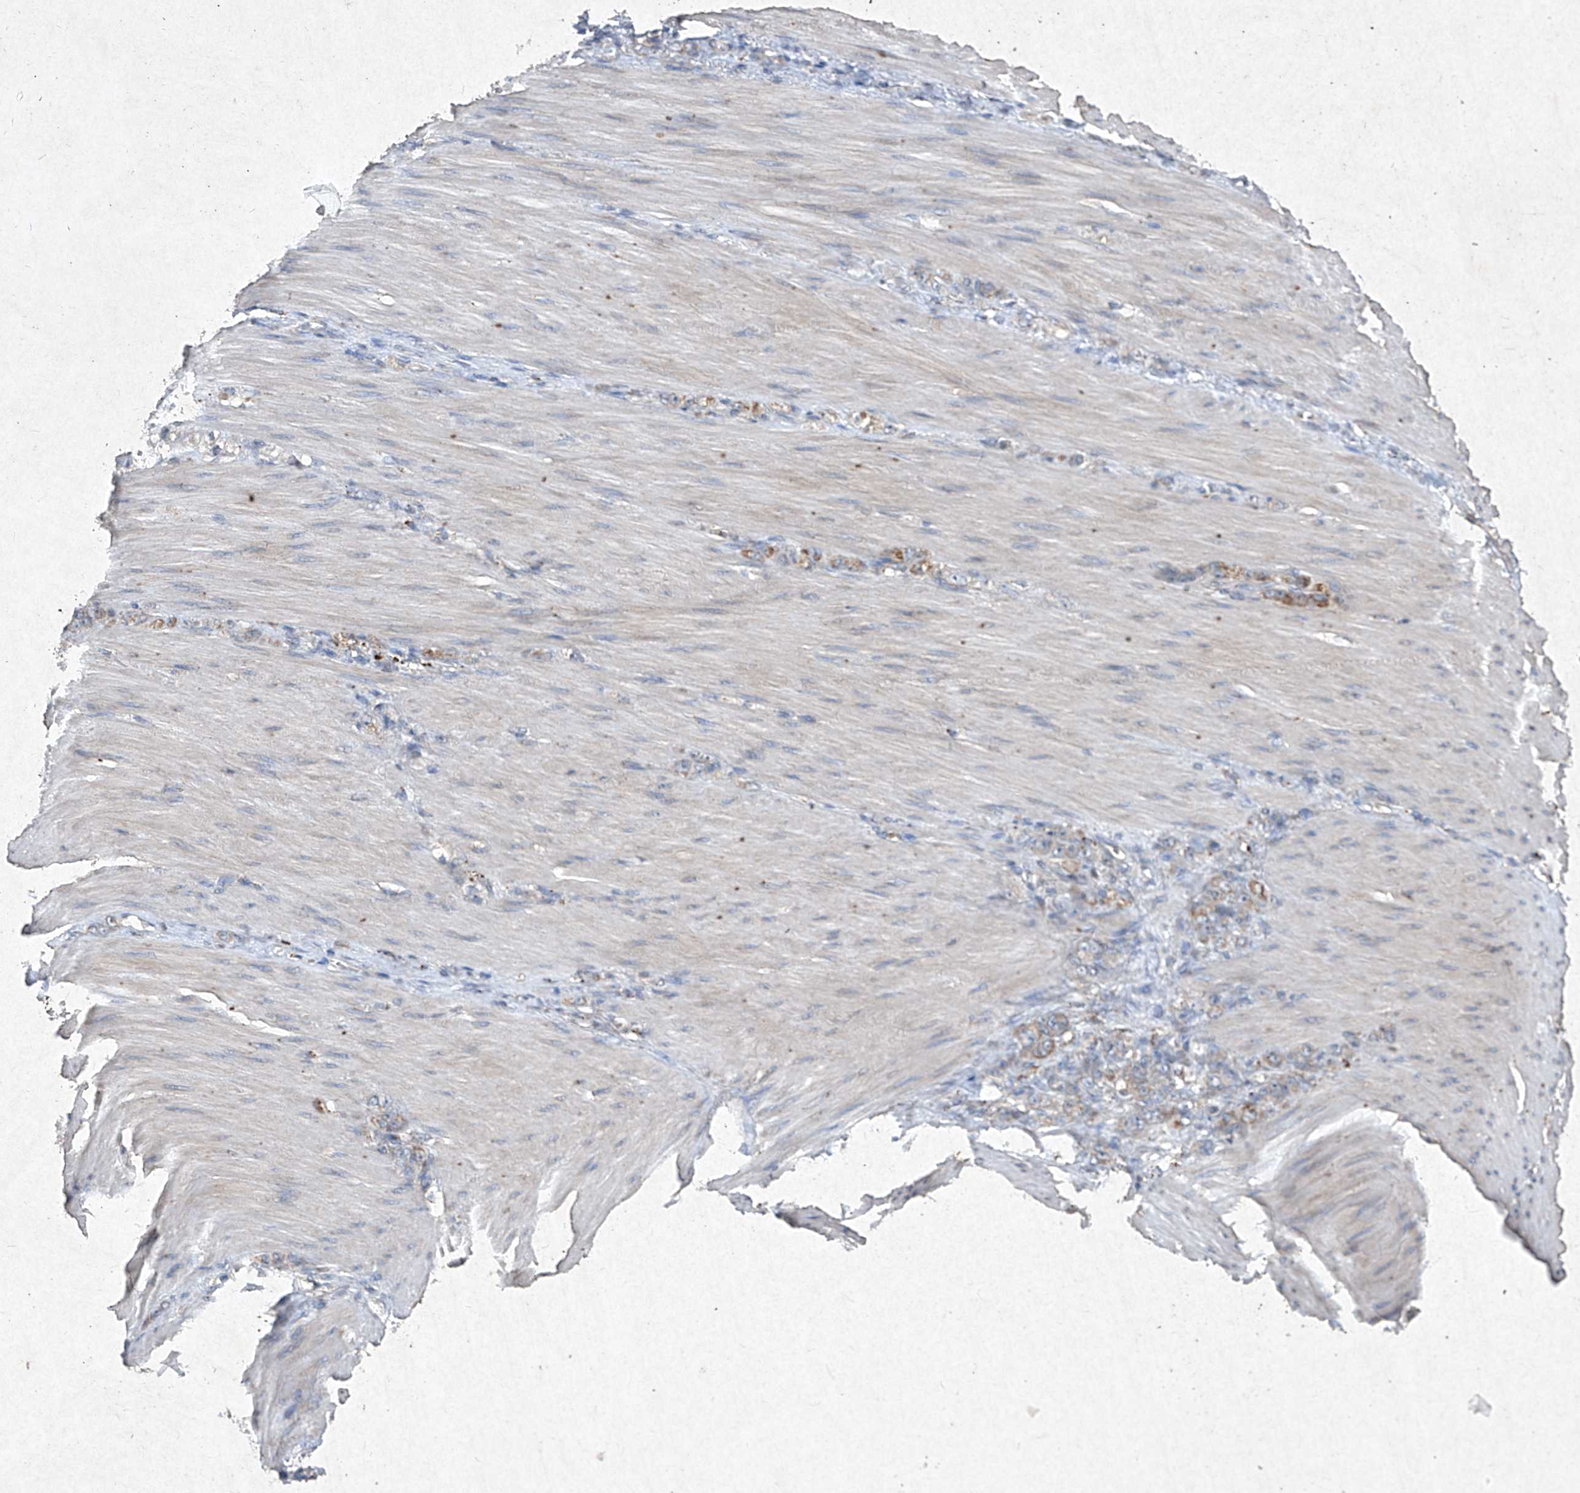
{"staining": {"intensity": "moderate", "quantity": "25%-75%", "location": "cytoplasmic/membranous"}, "tissue": "stomach cancer", "cell_type": "Tumor cells", "image_type": "cancer", "snomed": [{"axis": "morphology", "description": "Normal tissue, NOS"}, {"axis": "morphology", "description": "Adenocarcinoma, NOS"}, {"axis": "topography", "description": "Stomach"}], "caption": "This photomicrograph shows stomach cancer stained with immunohistochemistry to label a protein in brown. The cytoplasmic/membranous of tumor cells show moderate positivity for the protein. Nuclei are counter-stained blue.", "gene": "MED16", "patient": {"sex": "male", "age": 82}}